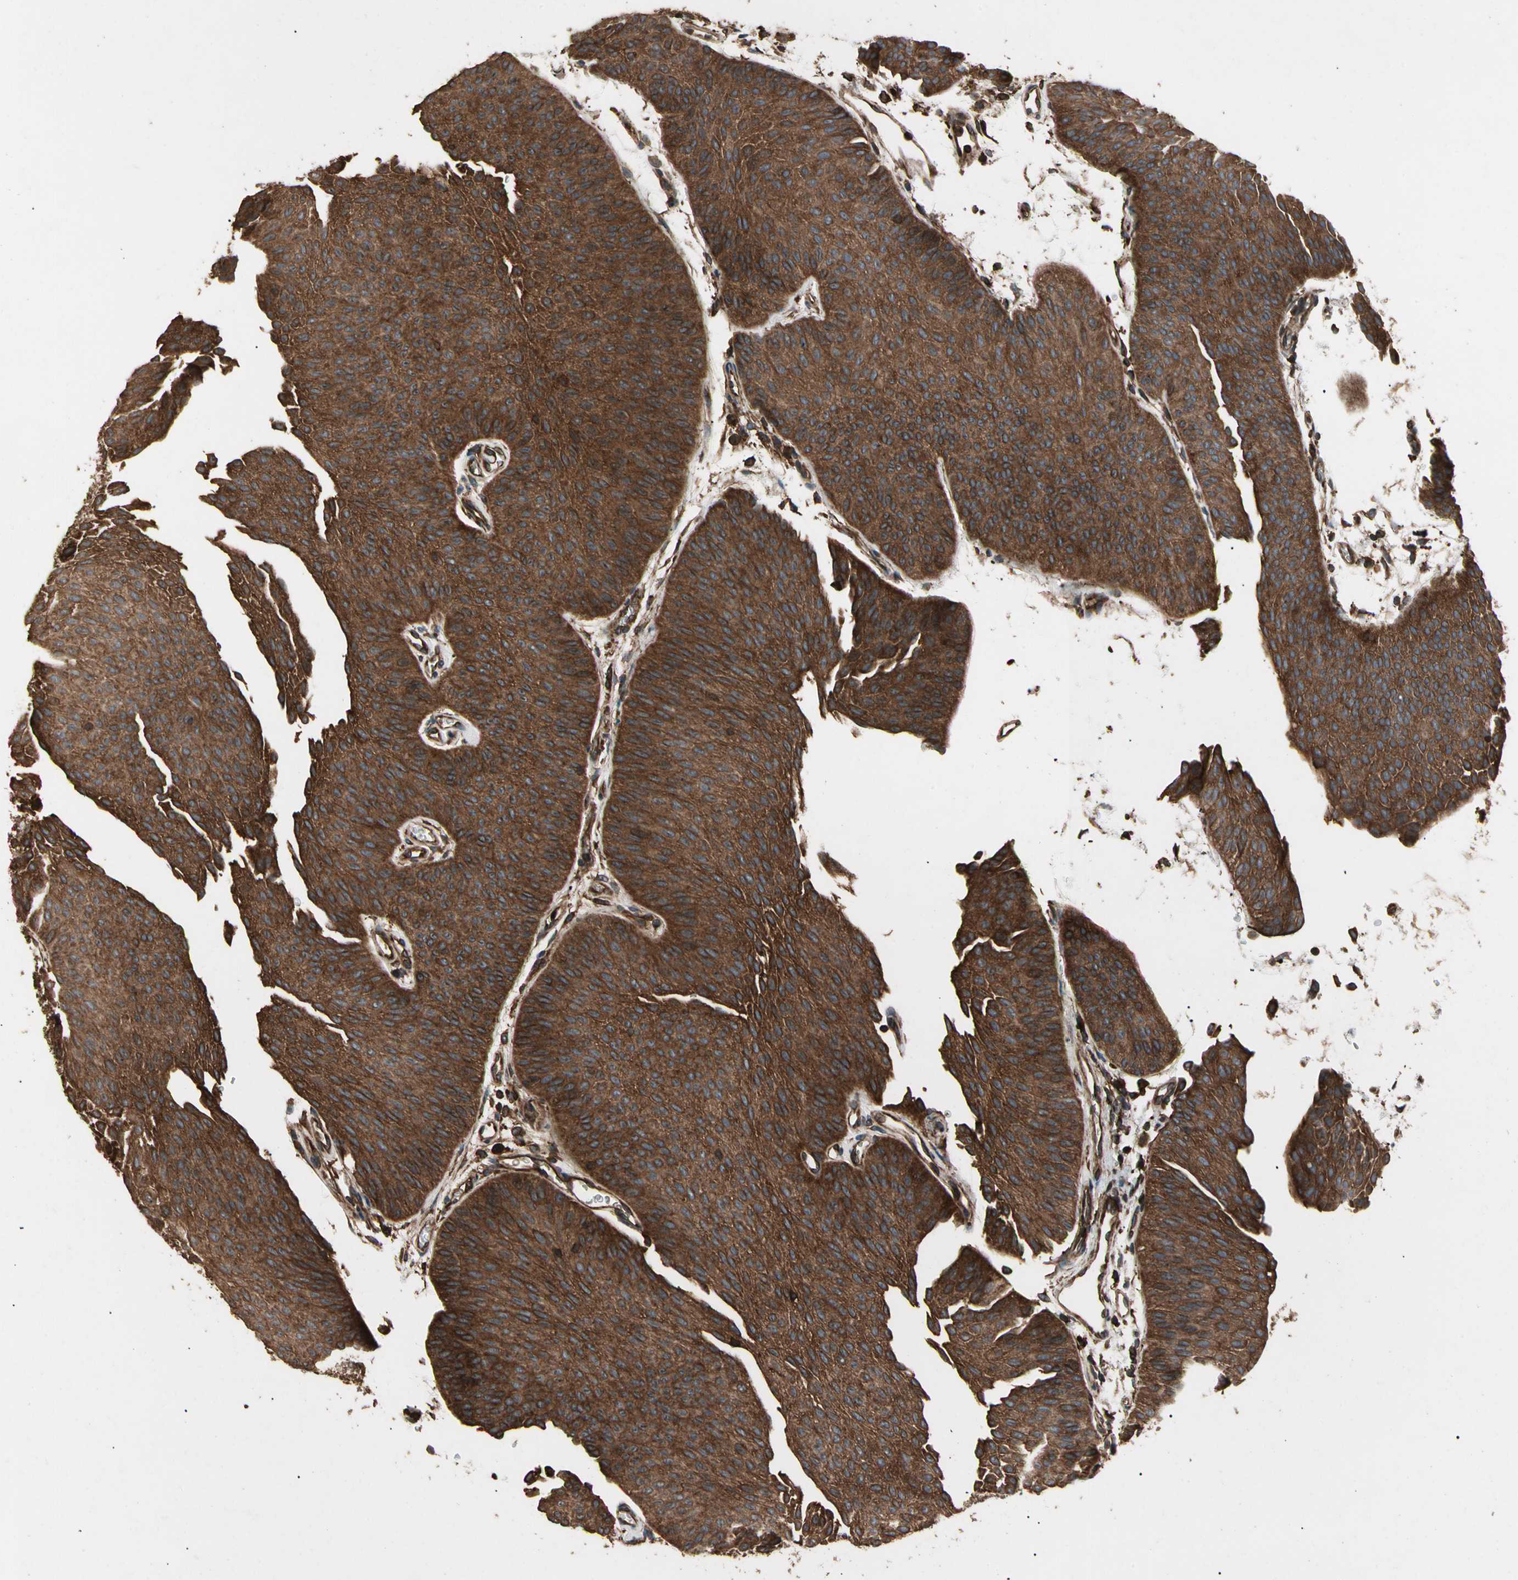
{"staining": {"intensity": "strong", "quantity": ">75%", "location": "cytoplasmic/membranous"}, "tissue": "urothelial cancer", "cell_type": "Tumor cells", "image_type": "cancer", "snomed": [{"axis": "morphology", "description": "Urothelial carcinoma, Low grade"}, {"axis": "topography", "description": "Urinary bladder"}], "caption": "Protein expression analysis of human low-grade urothelial carcinoma reveals strong cytoplasmic/membranous positivity in approximately >75% of tumor cells. (DAB IHC, brown staining for protein, blue staining for nuclei).", "gene": "AGBL2", "patient": {"sex": "female", "age": 60}}